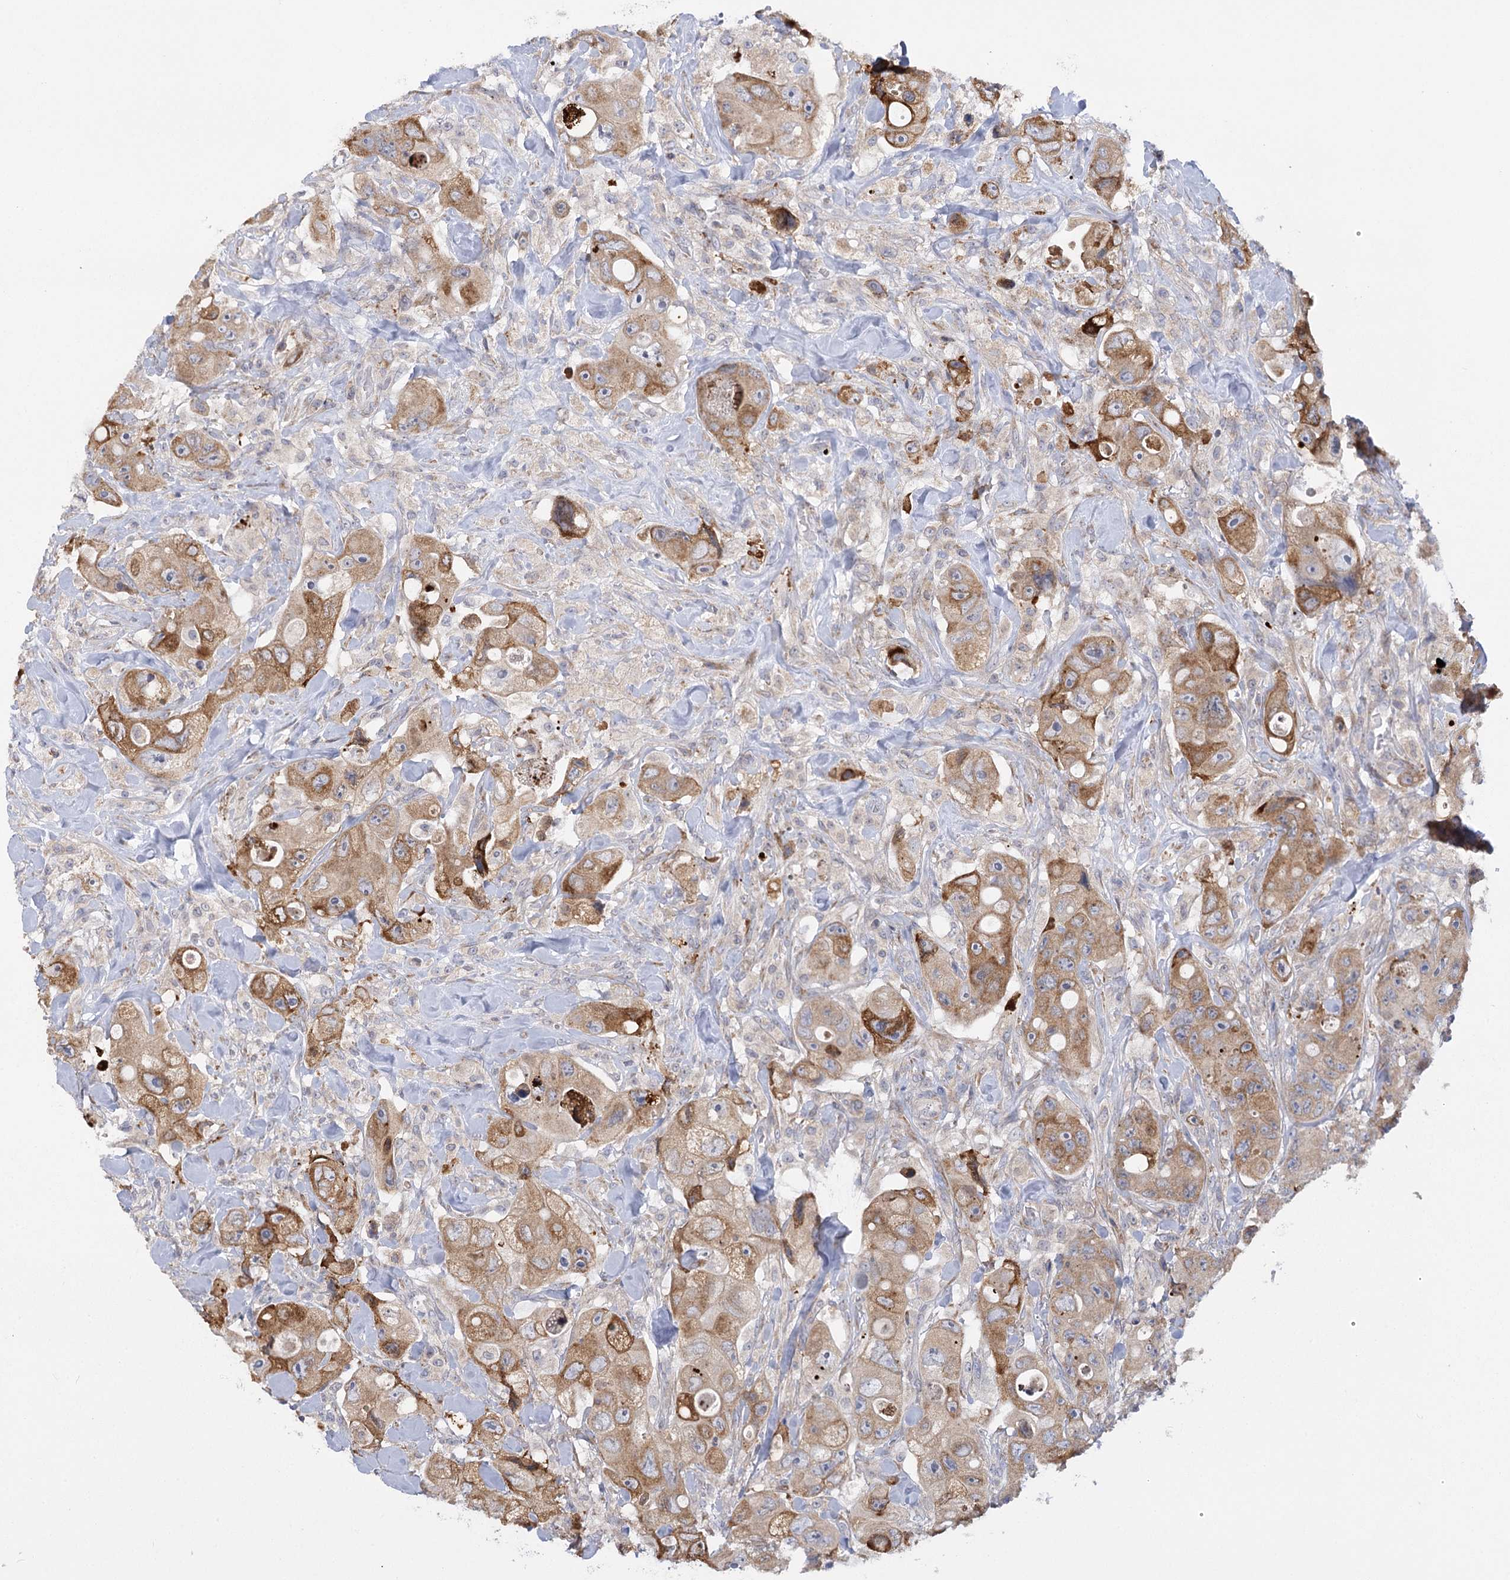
{"staining": {"intensity": "moderate", "quantity": "25%-75%", "location": "cytoplasmic/membranous"}, "tissue": "colorectal cancer", "cell_type": "Tumor cells", "image_type": "cancer", "snomed": [{"axis": "morphology", "description": "Adenocarcinoma, NOS"}, {"axis": "topography", "description": "Colon"}], "caption": "Colorectal adenocarcinoma stained with immunohistochemistry displays moderate cytoplasmic/membranous positivity in about 25%-75% of tumor cells.", "gene": "NCKAP5", "patient": {"sex": "female", "age": 46}}